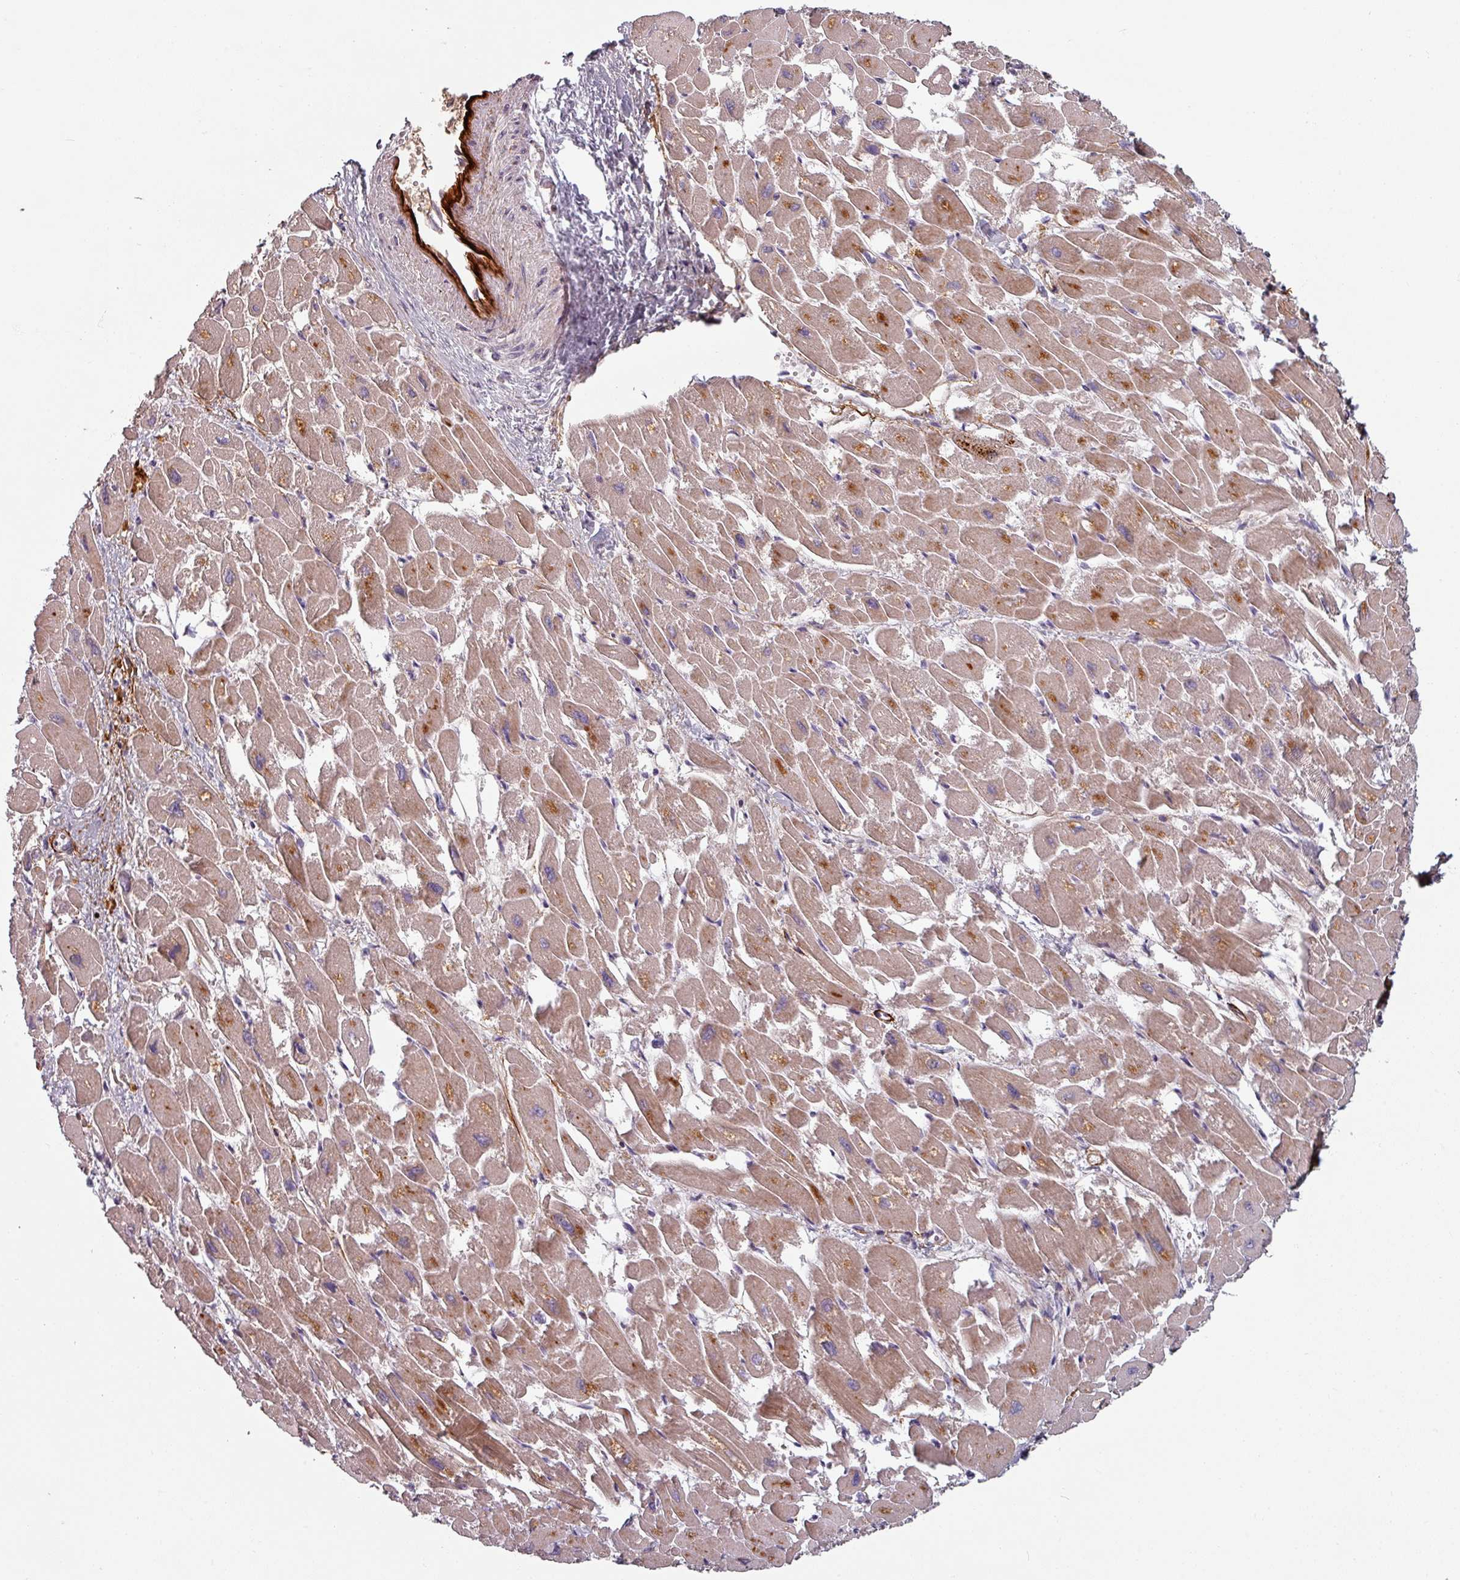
{"staining": {"intensity": "moderate", "quantity": ">75%", "location": "cytoplasmic/membranous"}, "tissue": "heart muscle", "cell_type": "Cardiomyocytes", "image_type": "normal", "snomed": [{"axis": "morphology", "description": "Normal tissue, NOS"}, {"axis": "topography", "description": "Heart"}], "caption": "Brown immunohistochemical staining in benign heart muscle demonstrates moderate cytoplasmic/membranous expression in about >75% of cardiomyocytes. (Stains: DAB (3,3'-diaminobenzidine) in brown, nuclei in blue, Microscopy: brightfield microscopy at high magnification).", "gene": "CYB5RL", "patient": {"sex": "male", "age": 54}}